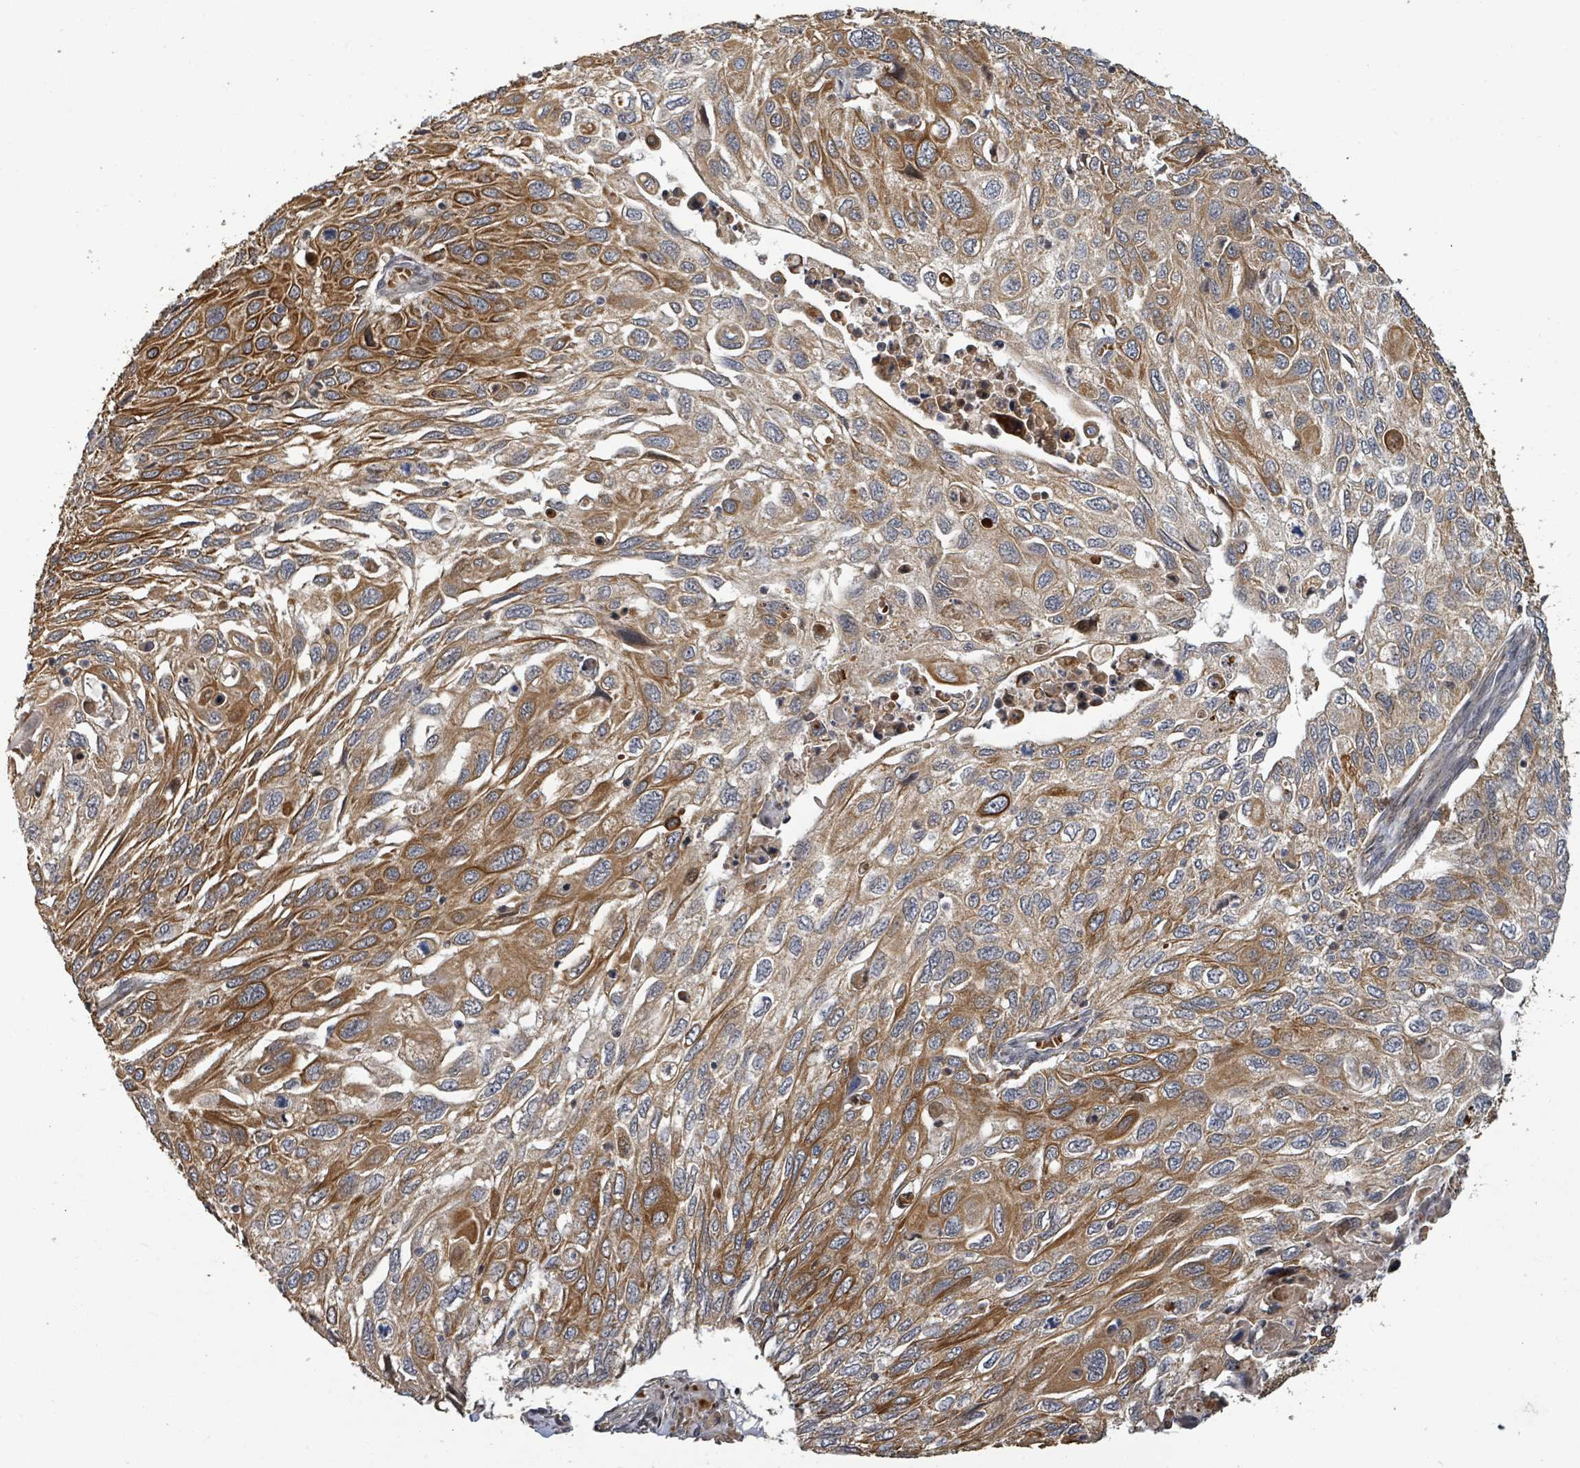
{"staining": {"intensity": "strong", "quantity": ">75%", "location": "cytoplasmic/membranous"}, "tissue": "cervical cancer", "cell_type": "Tumor cells", "image_type": "cancer", "snomed": [{"axis": "morphology", "description": "Squamous cell carcinoma, NOS"}, {"axis": "topography", "description": "Cervix"}], "caption": "This photomicrograph demonstrates IHC staining of cervical squamous cell carcinoma, with high strong cytoplasmic/membranous staining in about >75% of tumor cells.", "gene": "ITGA11", "patient": {"sex": "female", "age": 70}}